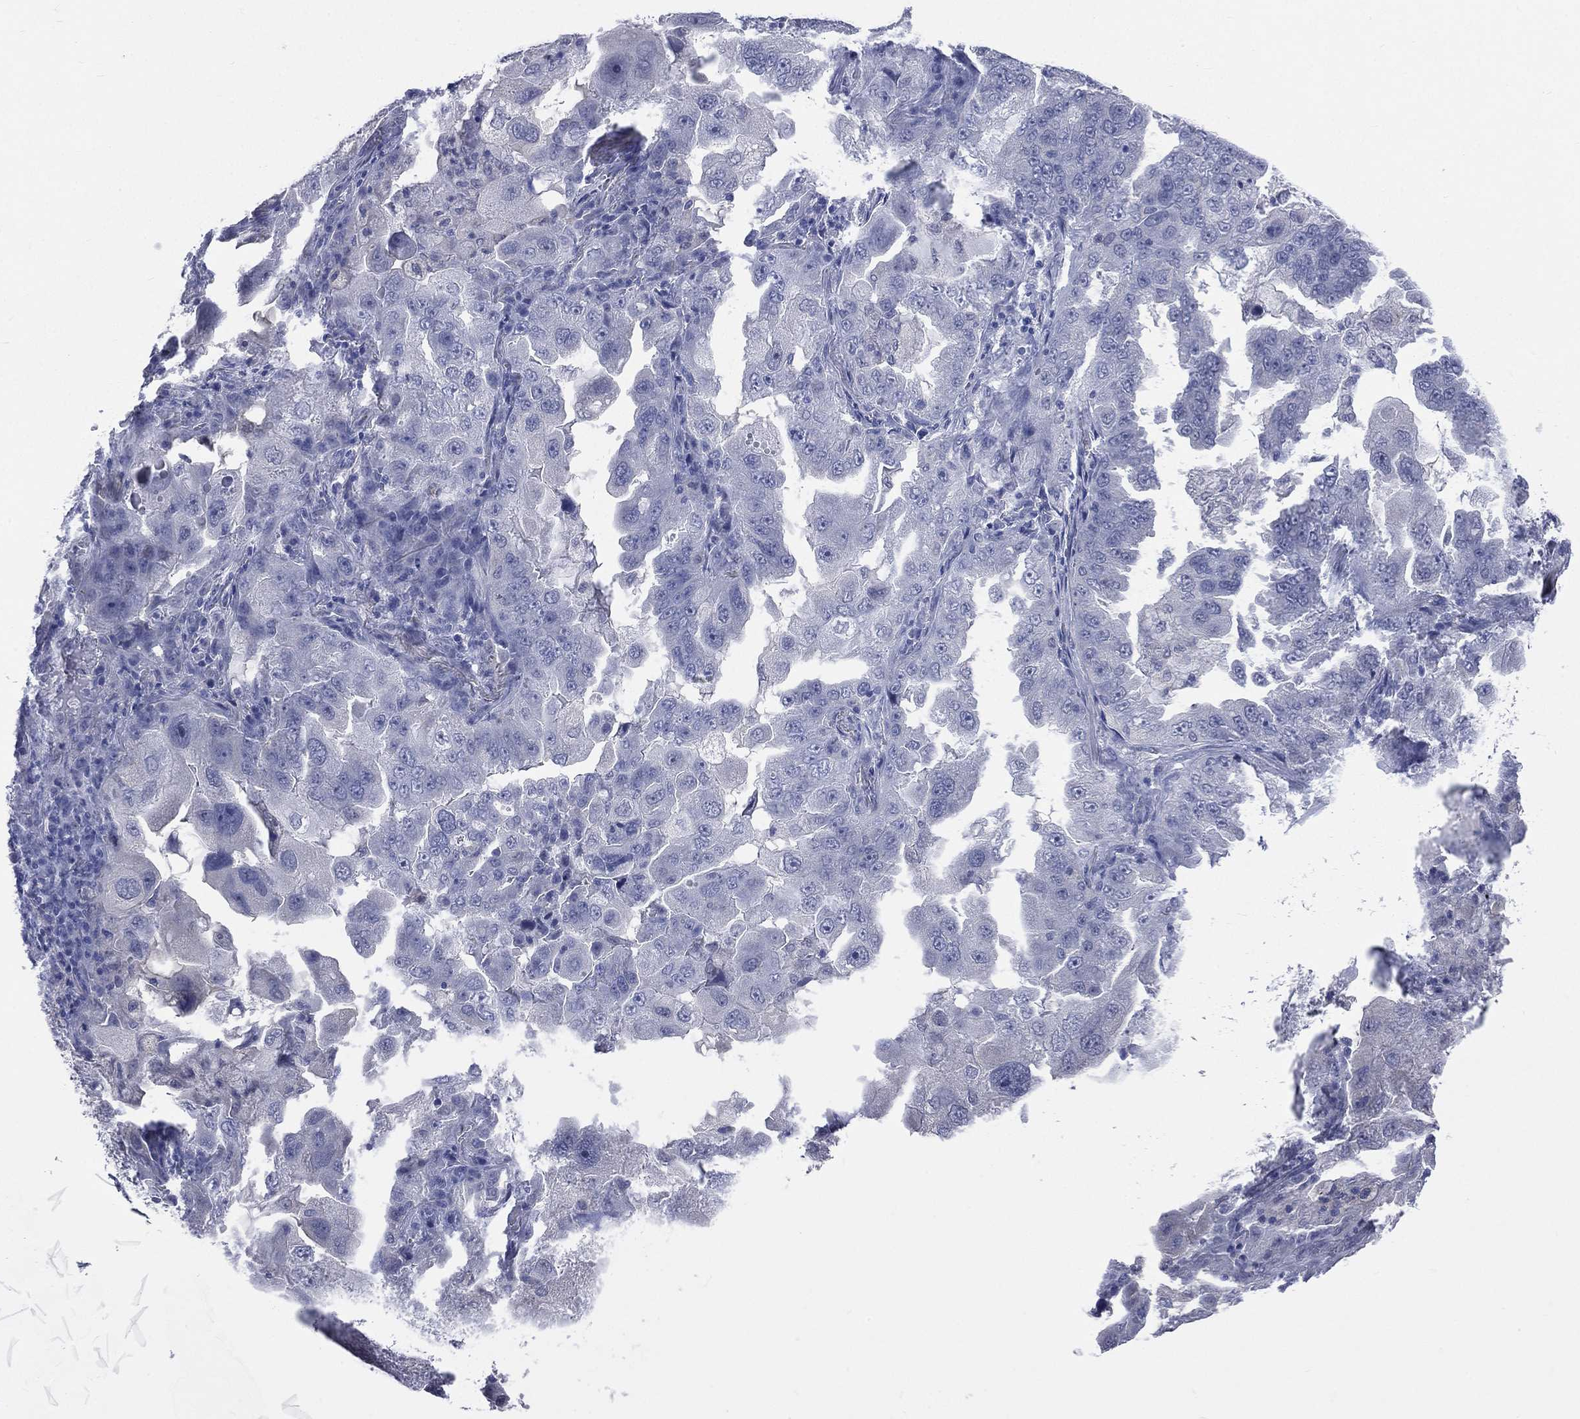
{"staining": {"intensity": "negative", "quantity": "none", "location": "none"}, "tissue": "lung cancer", "cell_type": "Tumor cells", "image_type": "cancer", "snomed": [{"axis": "morphology", "description": "Adenocarcinoma, NOS"}, {"axis": "topography", "description": "Lung"}], "caption": "Image shows no protein expression in tumor cells of lung adenocarcinoma tissue.", "gene": "AKAP3", "patient": {"sex": "female", "age": 61}}